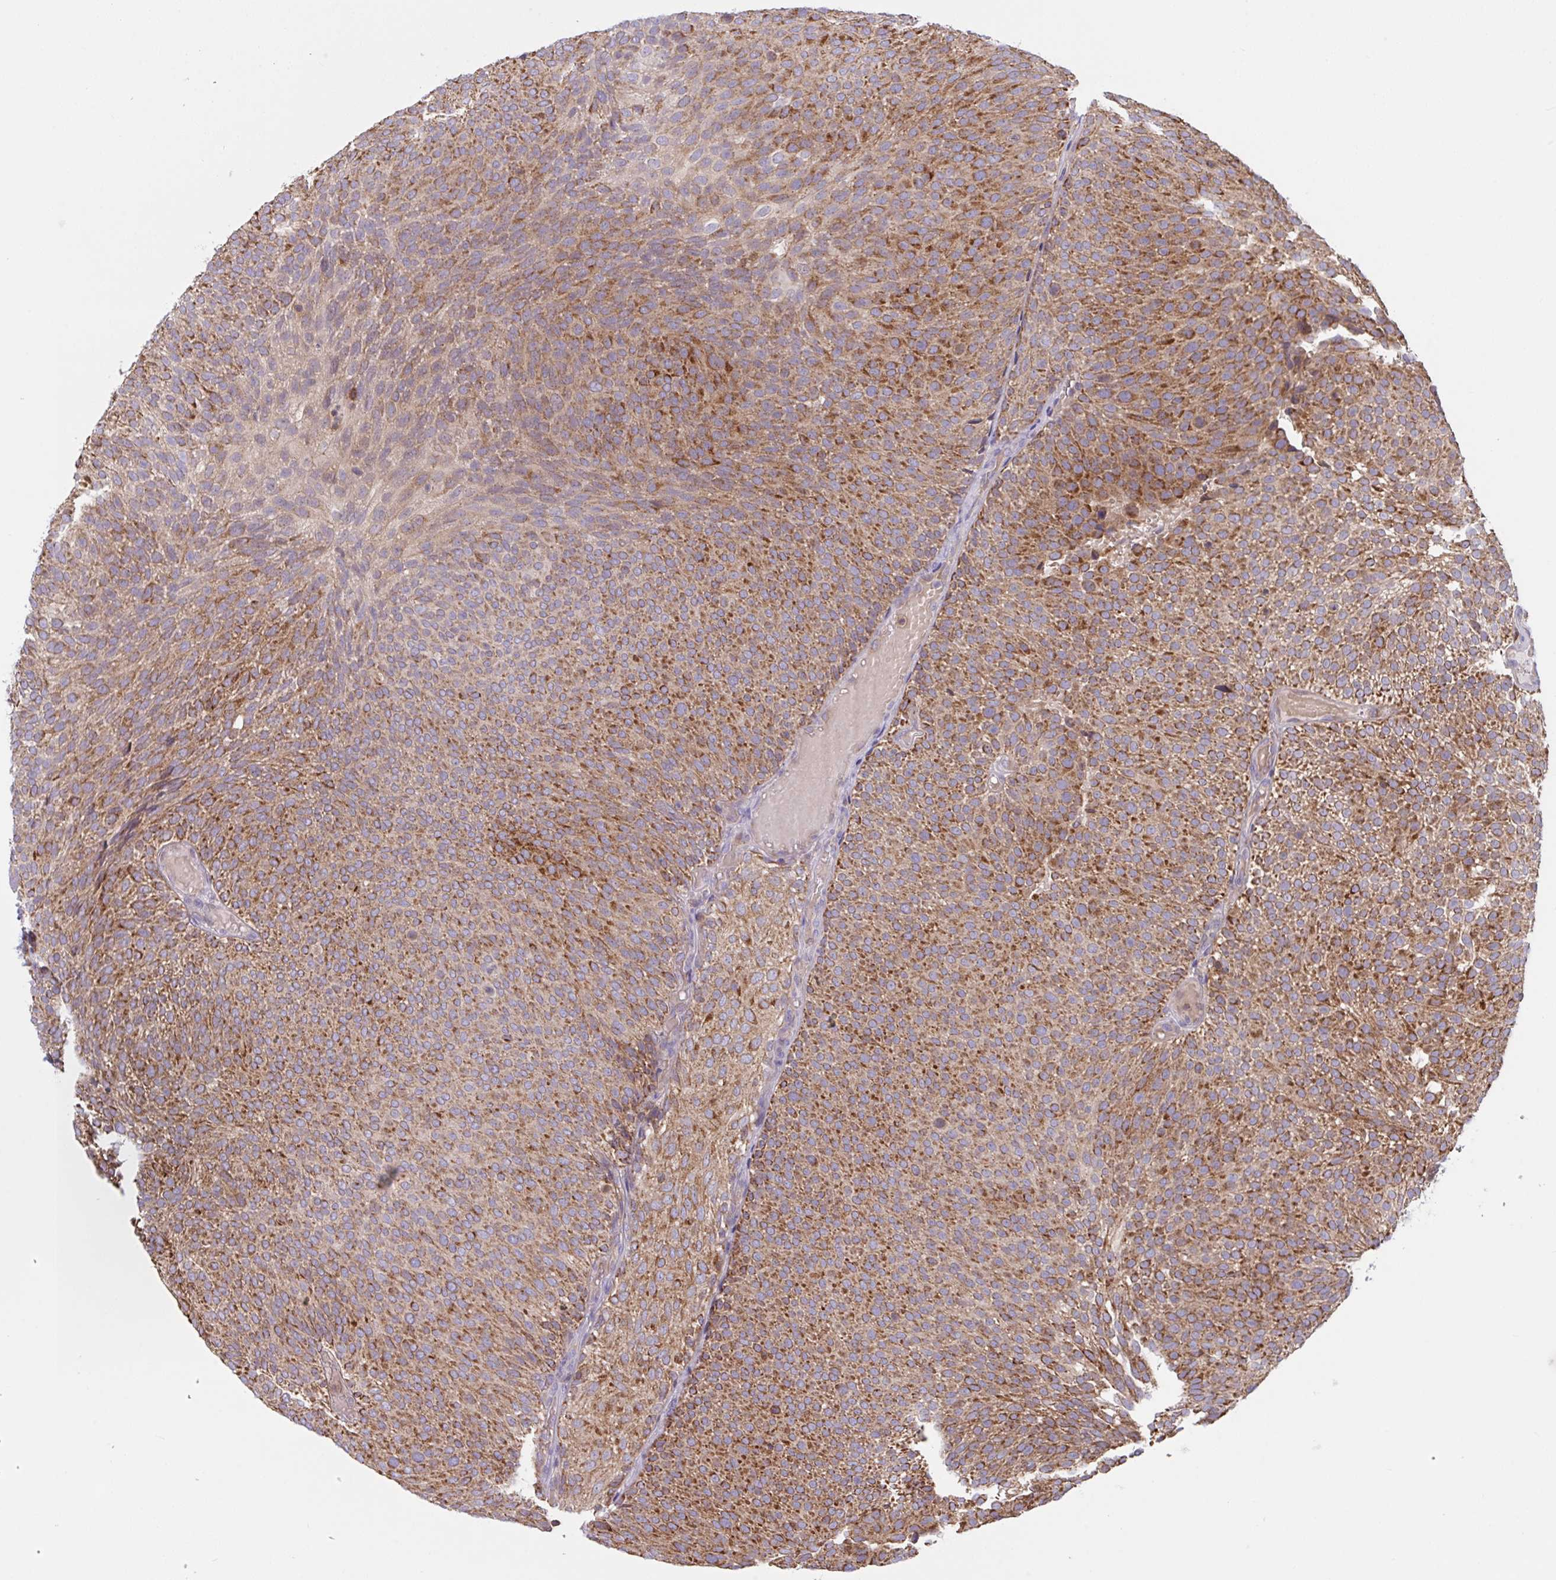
{"staining": {"intensity": "moderate", "quantity": ">75%", "location": "cytoplasmic/membranous"}, "tissue": "urothelial cancer", "cell_type": "Tumor cells", "image_type": "cancer", "snomed": [{"axis": "morphology", "description": "Urothelial carcinoma, Low grade"}, {"axis": "topography", "description": "Urinary bladder"}], "caption": "Immunohistochemistry (IHC) (DAB) staining of urothelial carcinoma (low-grade) shows moderate cytoplasmic/membranous protein staining in approximately >75% of tumor cells.", "gene": "TANK", "patient": {"sex": "male", "age": 78}}